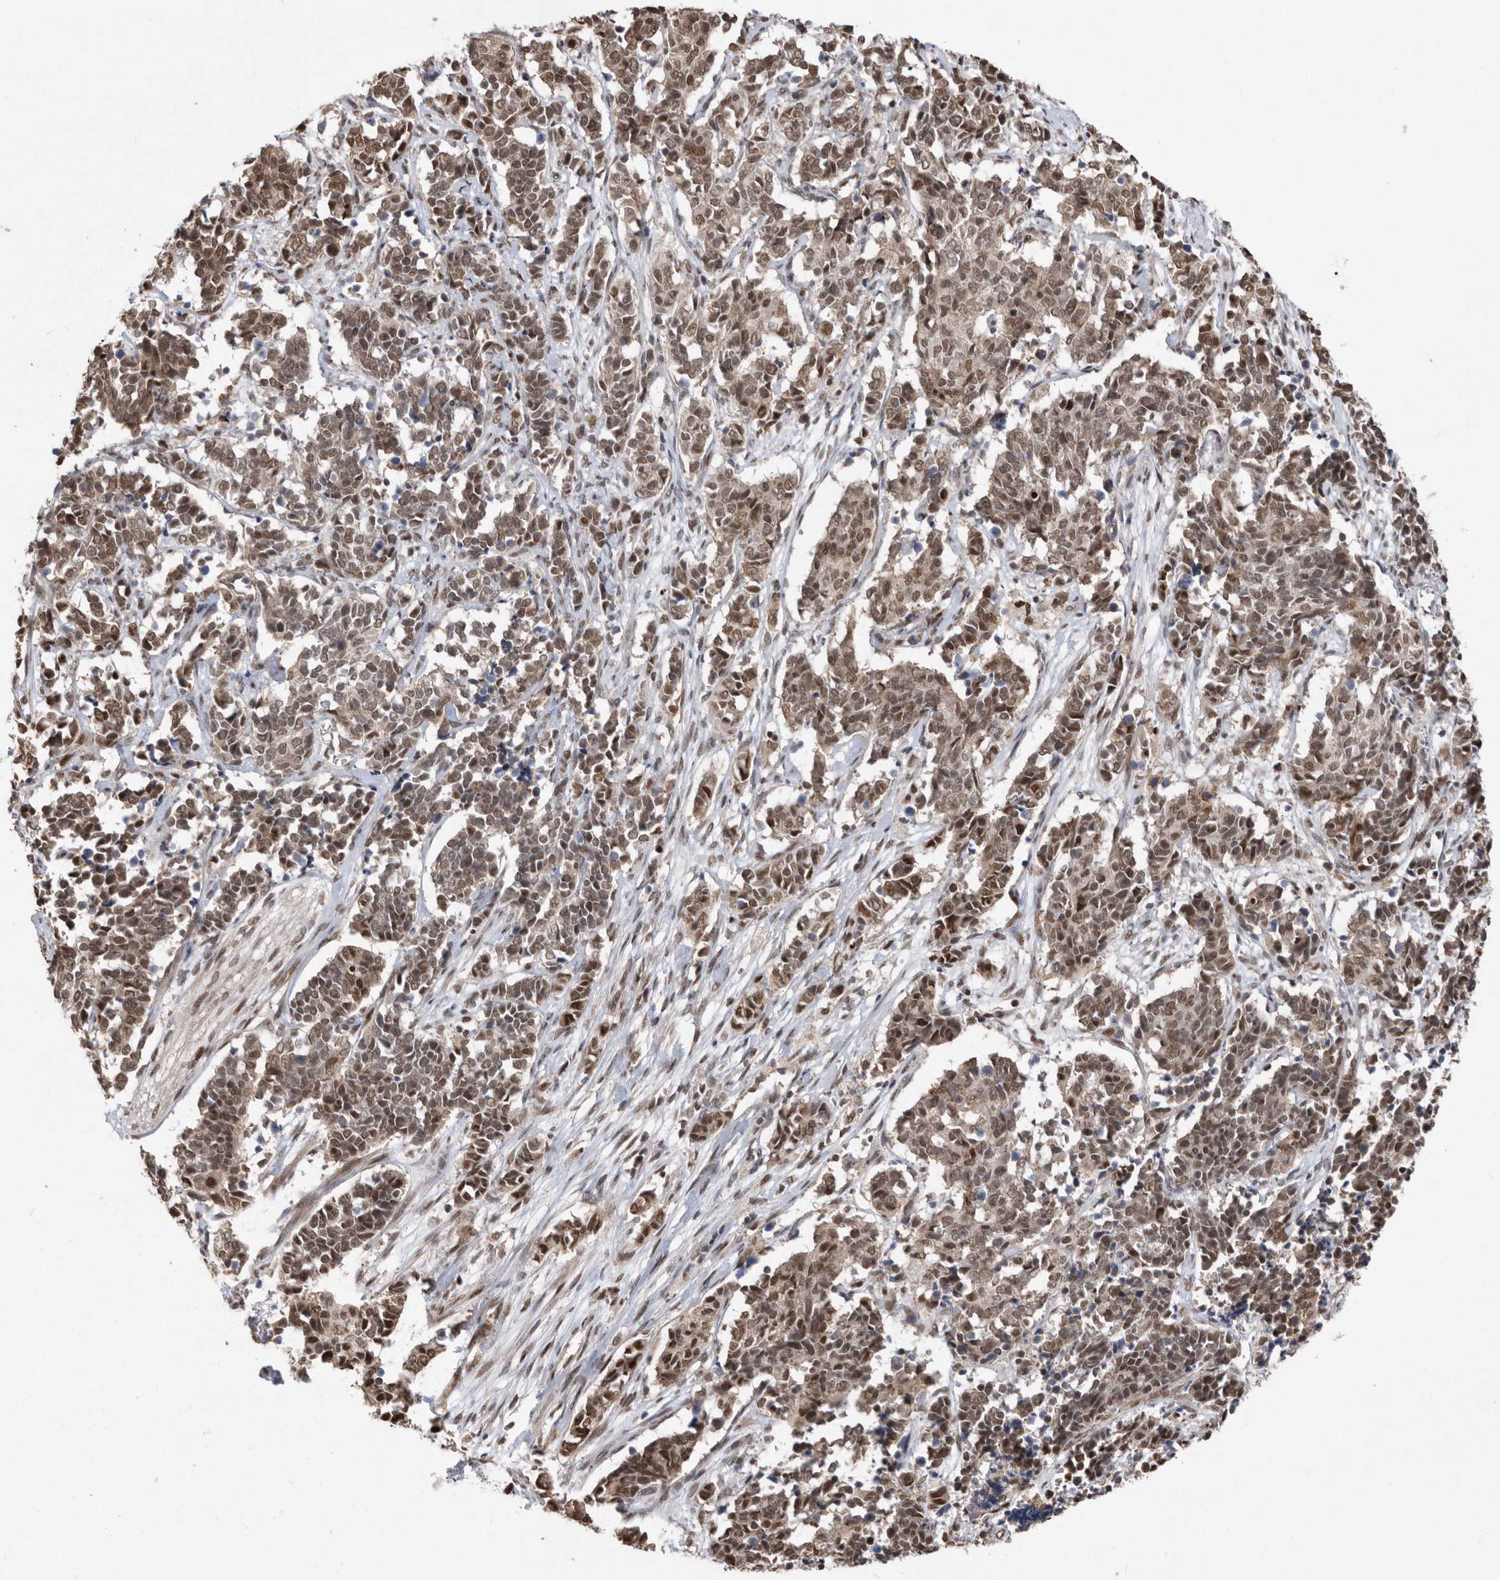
{"staining": {"intensity": "moderate", "quantity": ">75%", "location": "cytoplasmic/membranous,nuclear"}, "tissue": "cervical cancer", "cell_type": "Tumor cells", "image_type": "cancer", "snomed": [{"axis": "morphology", "description": "Normal tissue, NOS"}, {"axis": "morphology", "description": "Squamous cell carcinoma, NOS"}, {"axis": "topography", "description": "Cervix"}], "caption": "A brown stain highlights moderate cytoplasmic/membranous and nuclear expression of a protein in human squamous cell carcinoma (cervical) tumor cells.", "gene": "TDRD3", "patient": {"sex": "female", "age": 35}}